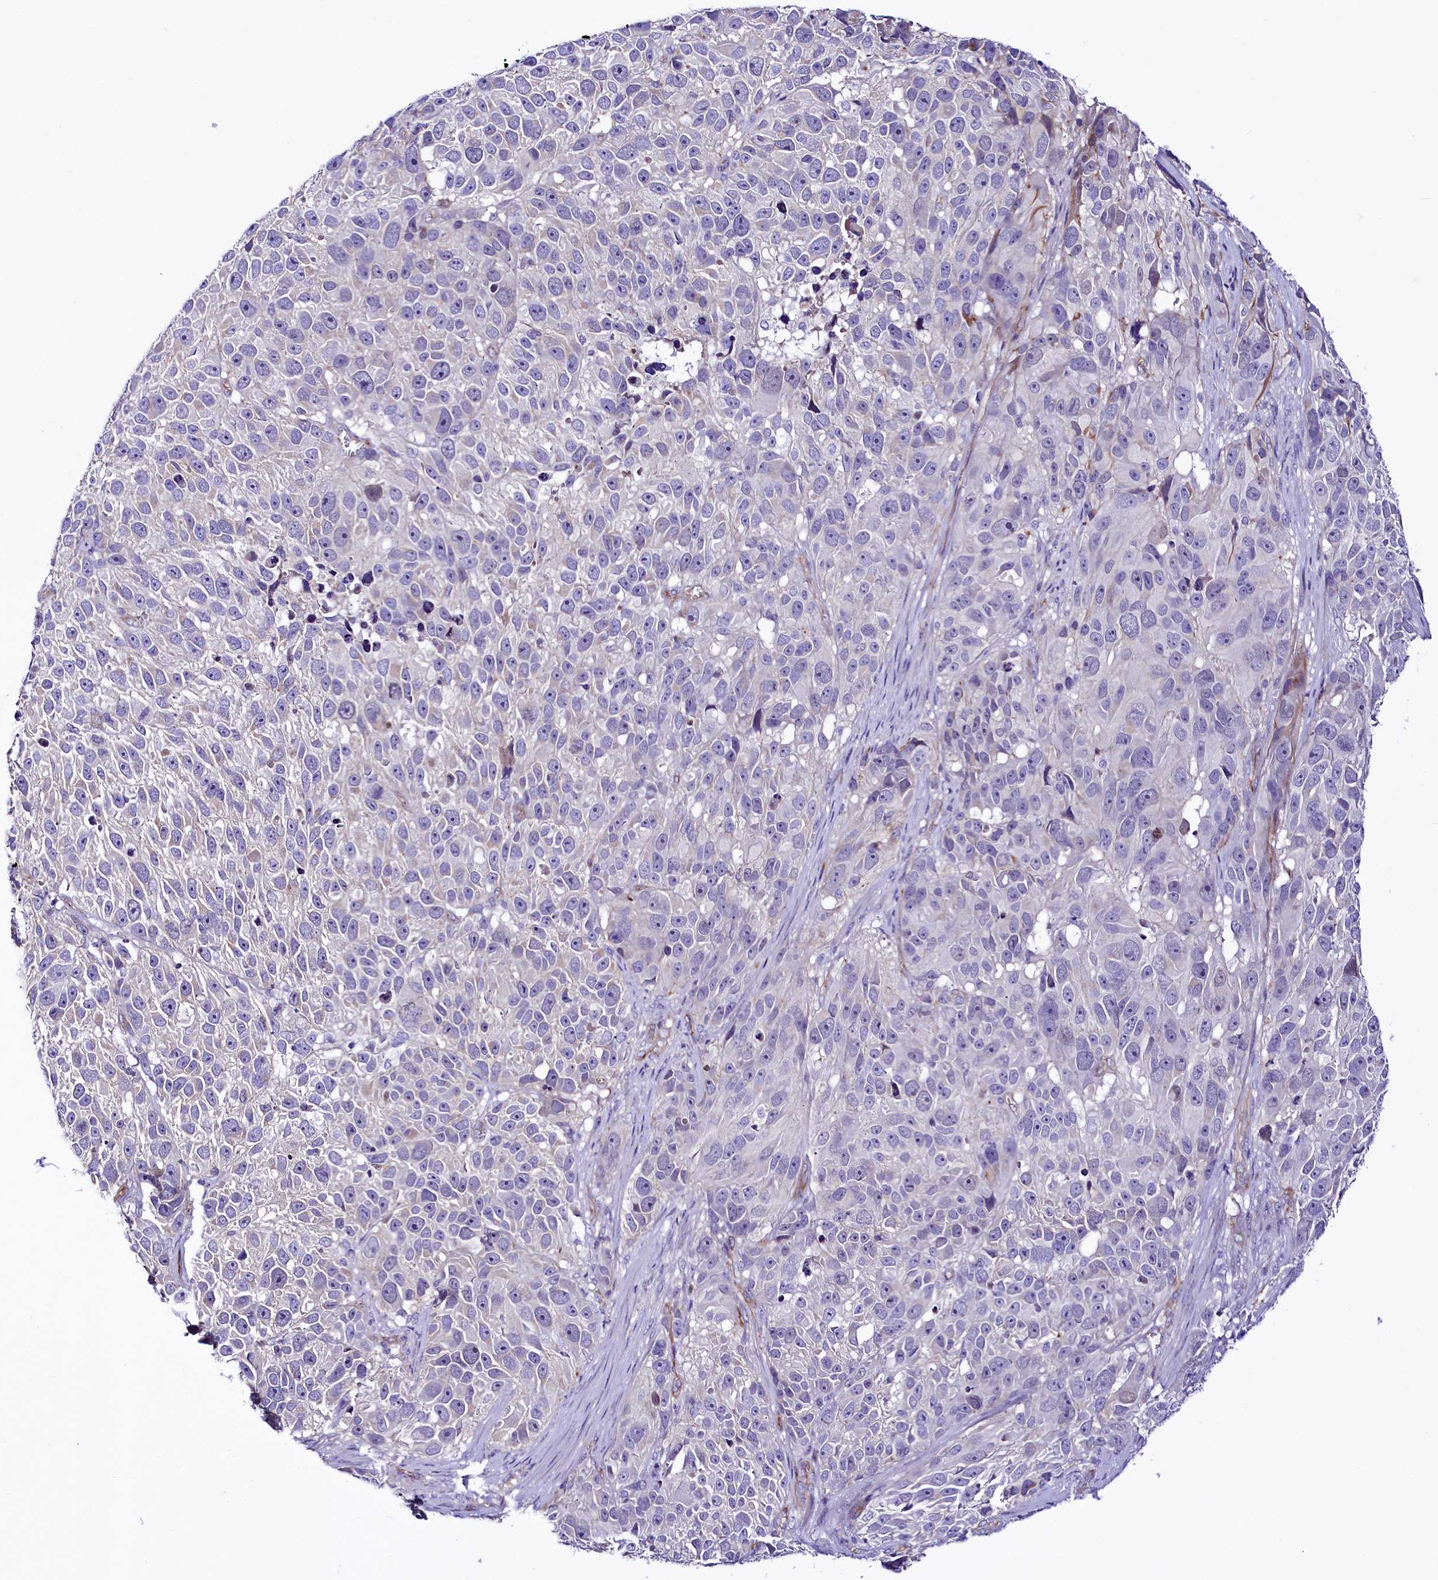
{"staining": {"intensity": "negative", "quantity": "none", "location": "none"}, "tissue": "melanoma", "cell_type": "Tumor cells", "image_type": "cancer", "snomed": [{"axis": "morphology", "description": "Malignant melanoma, NOS"}, {"axis": "topography", "description": "Skin"}], "caption": "Histopathology image shows no significant protein expression in tumor cells of malignant melanoma. (DAB (3,3'-diaminobenzidine) immunohistochemistry visualized using brightfield microscopy, high magnification).", "gene": "SLF1", "patient": {"sex": "male", "age": 84}}